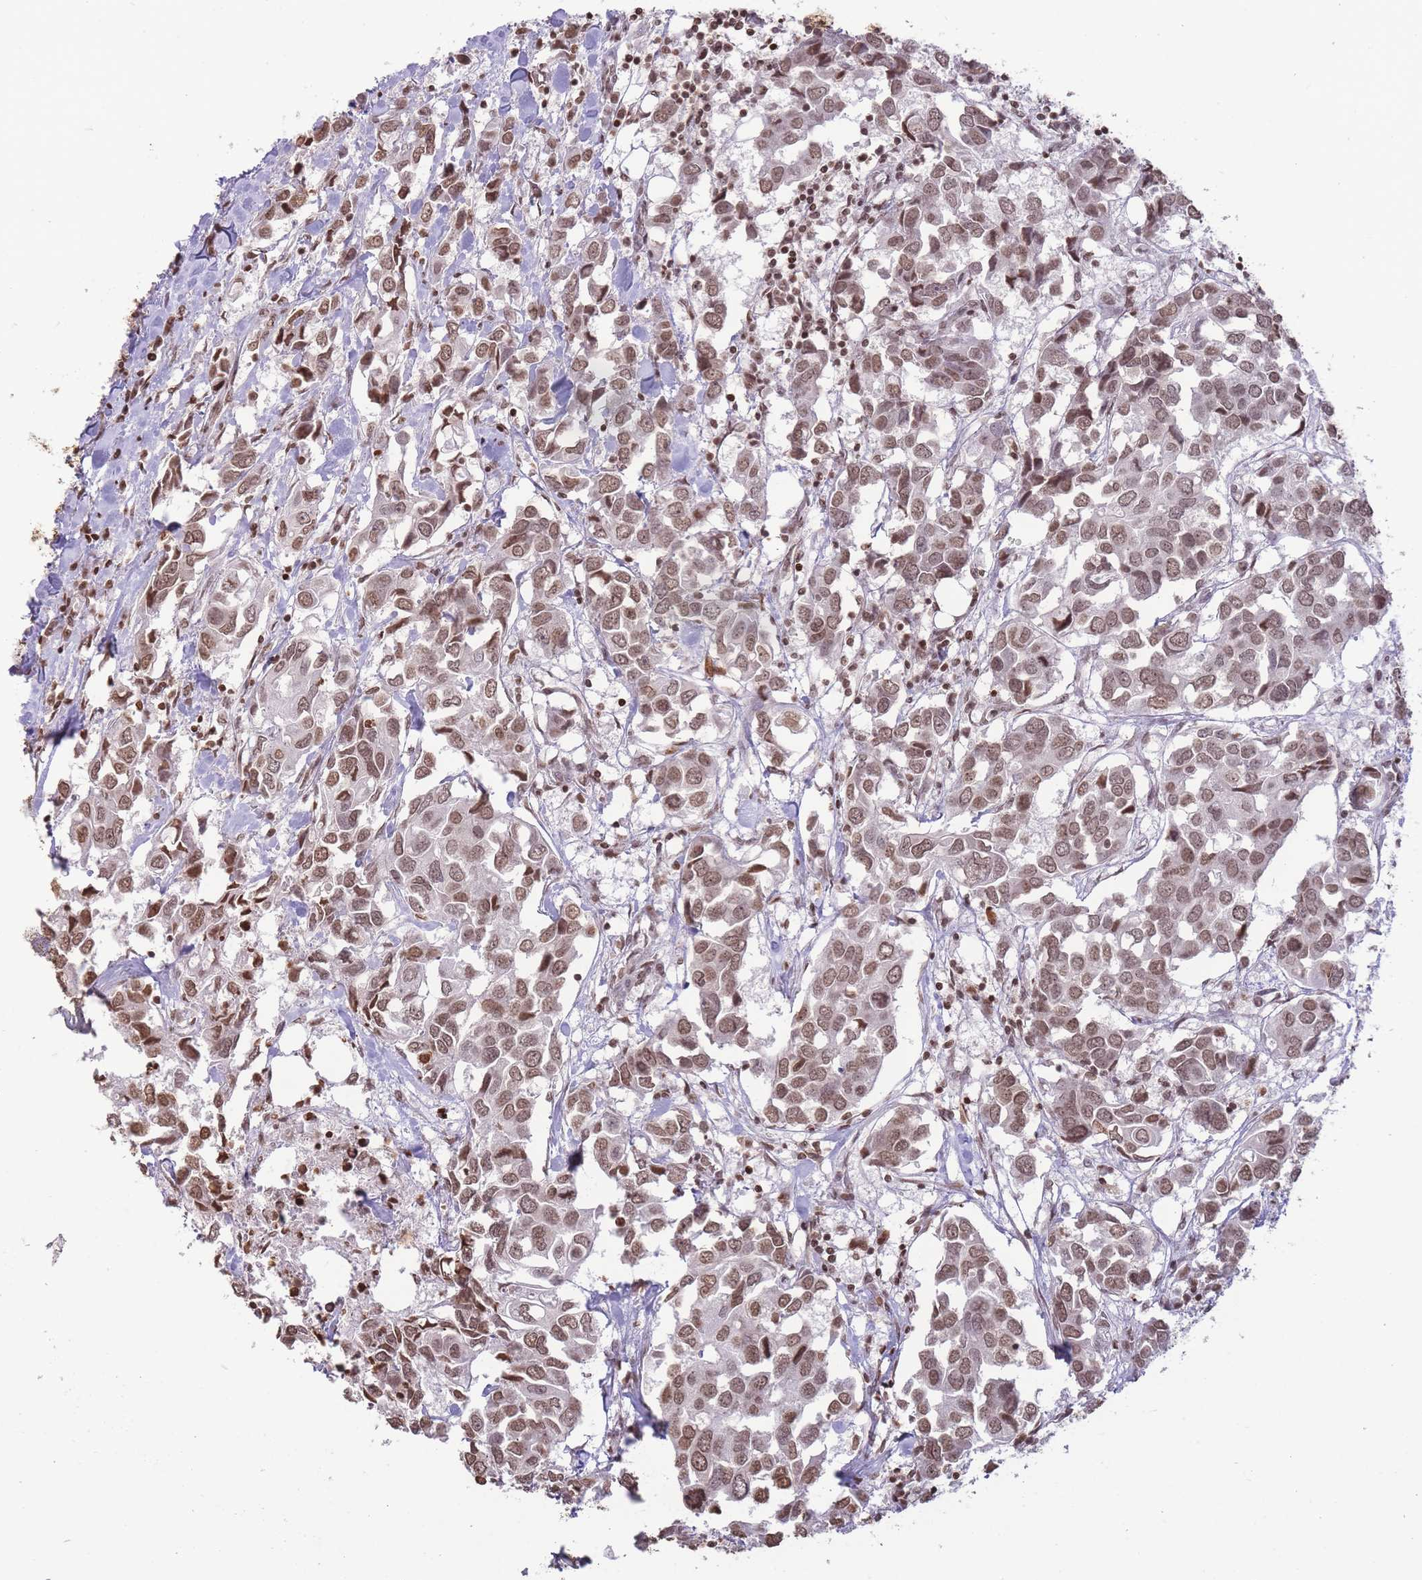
{"staining": {"intensity": "moderate", "quantity": ">75%", "location": "nuclear"}, "tissue": "breast cancer", "cell_type": "Tumor cells", "image_type": "cancer", "snomed": [{"axis": "morphology", "description": "Duct carcinoma"}, {"axis": "topography", "description": "Breast"}], "caption": "Immunohistochemistry micrograph of breast cancer stained for a protein (brown), which reveals medium levels of moderate nuclear positivity in about >75% of tumor cells.", "gene": "SHISAL1", "patient": {"sex": "female", "age": 83}}